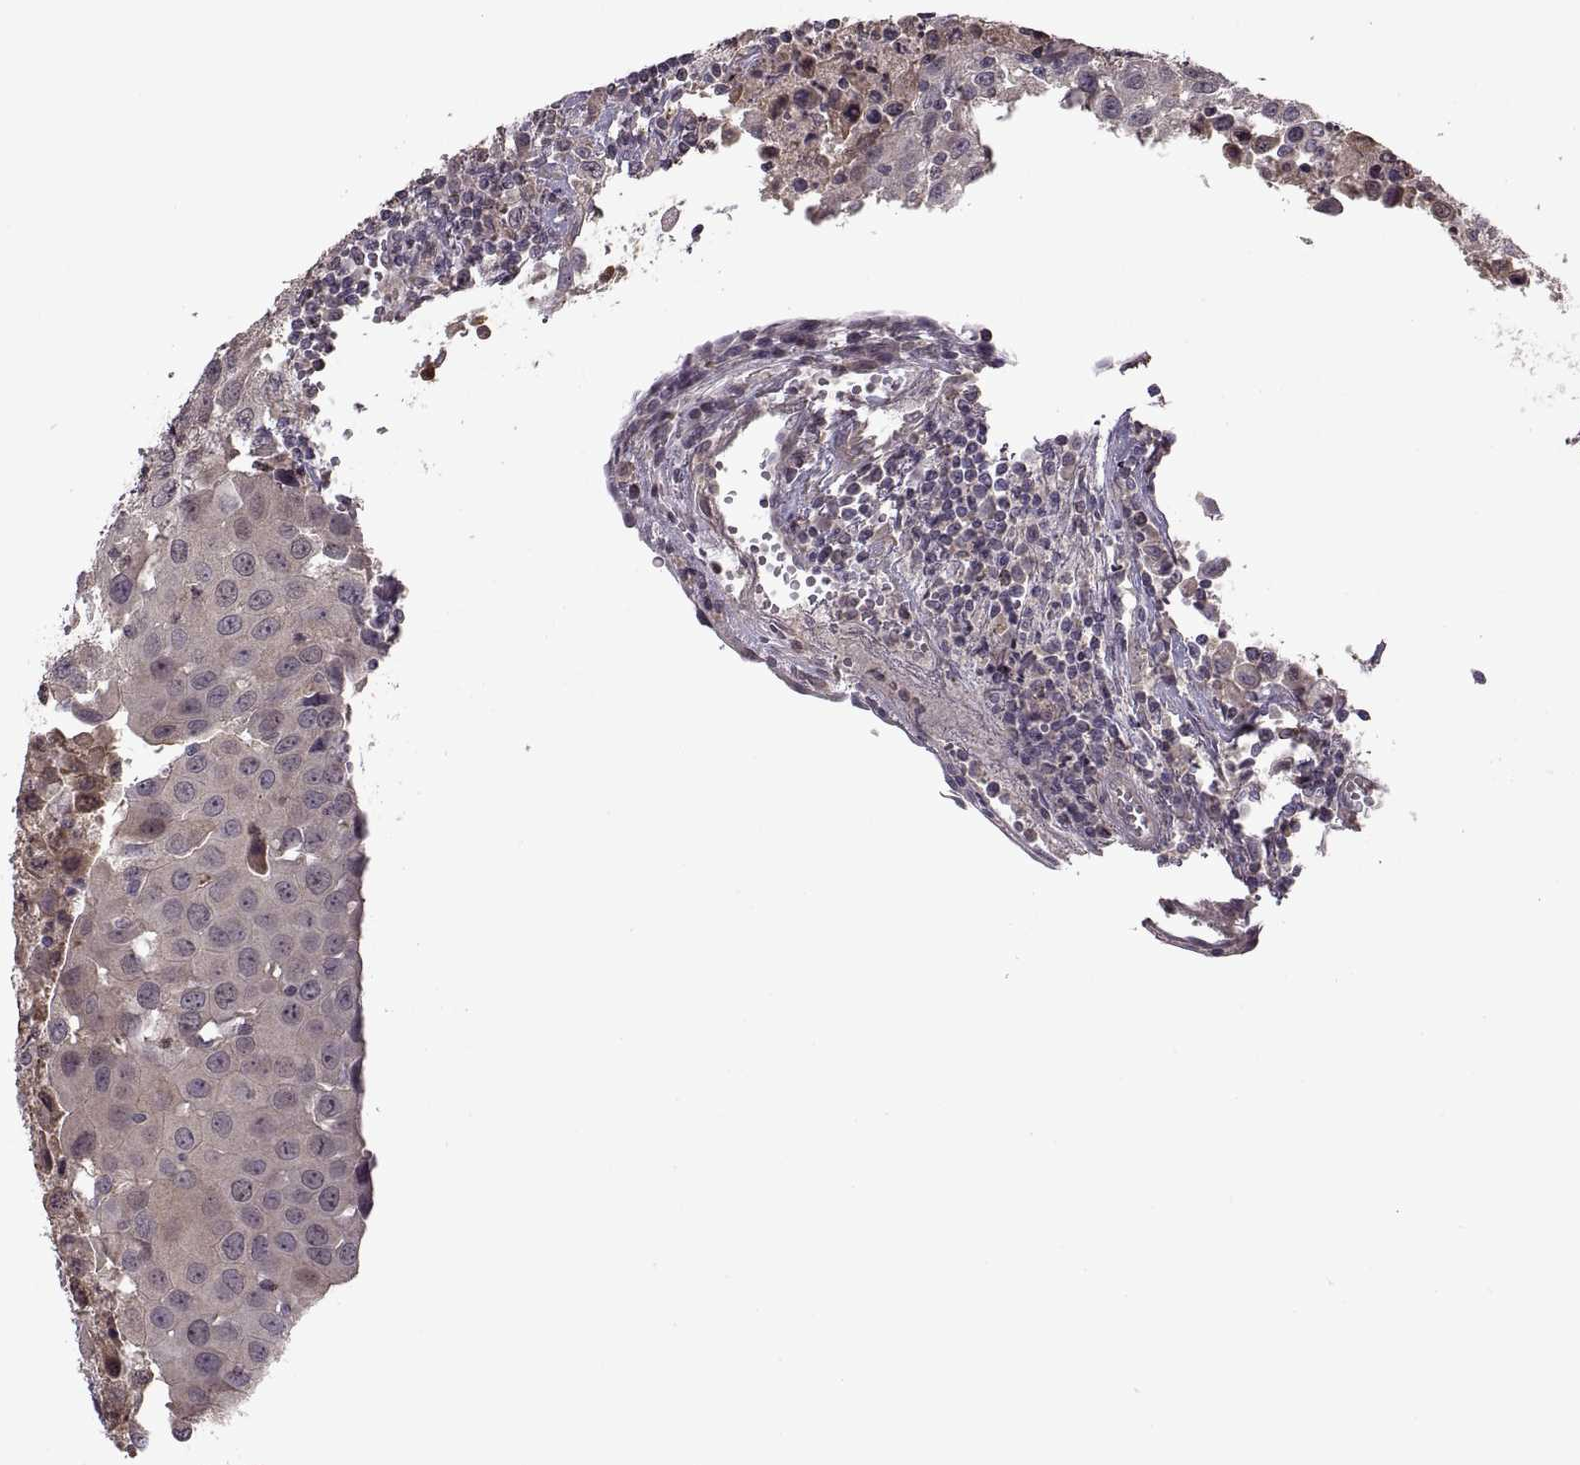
{"staining": {"intensity": "negative", "quantity": "none", "location": "none"}, "tissue": "urothelial cancer", "cell_type": "Tumor cells", "image_type": "cancer", "snomed": [{"axis": "morphology", "description": "Urothelial carcinoma, High grade"}, {"axis": "topography", "description": "Urinary bladder"}], "caption": "Urothelial carcinoma (high-grade) stained for a protein using immunohistochemistry reveals no staining tumor cells.", "gene": "PIERCE1", "patient": {"sex": "female", "age": 85}}